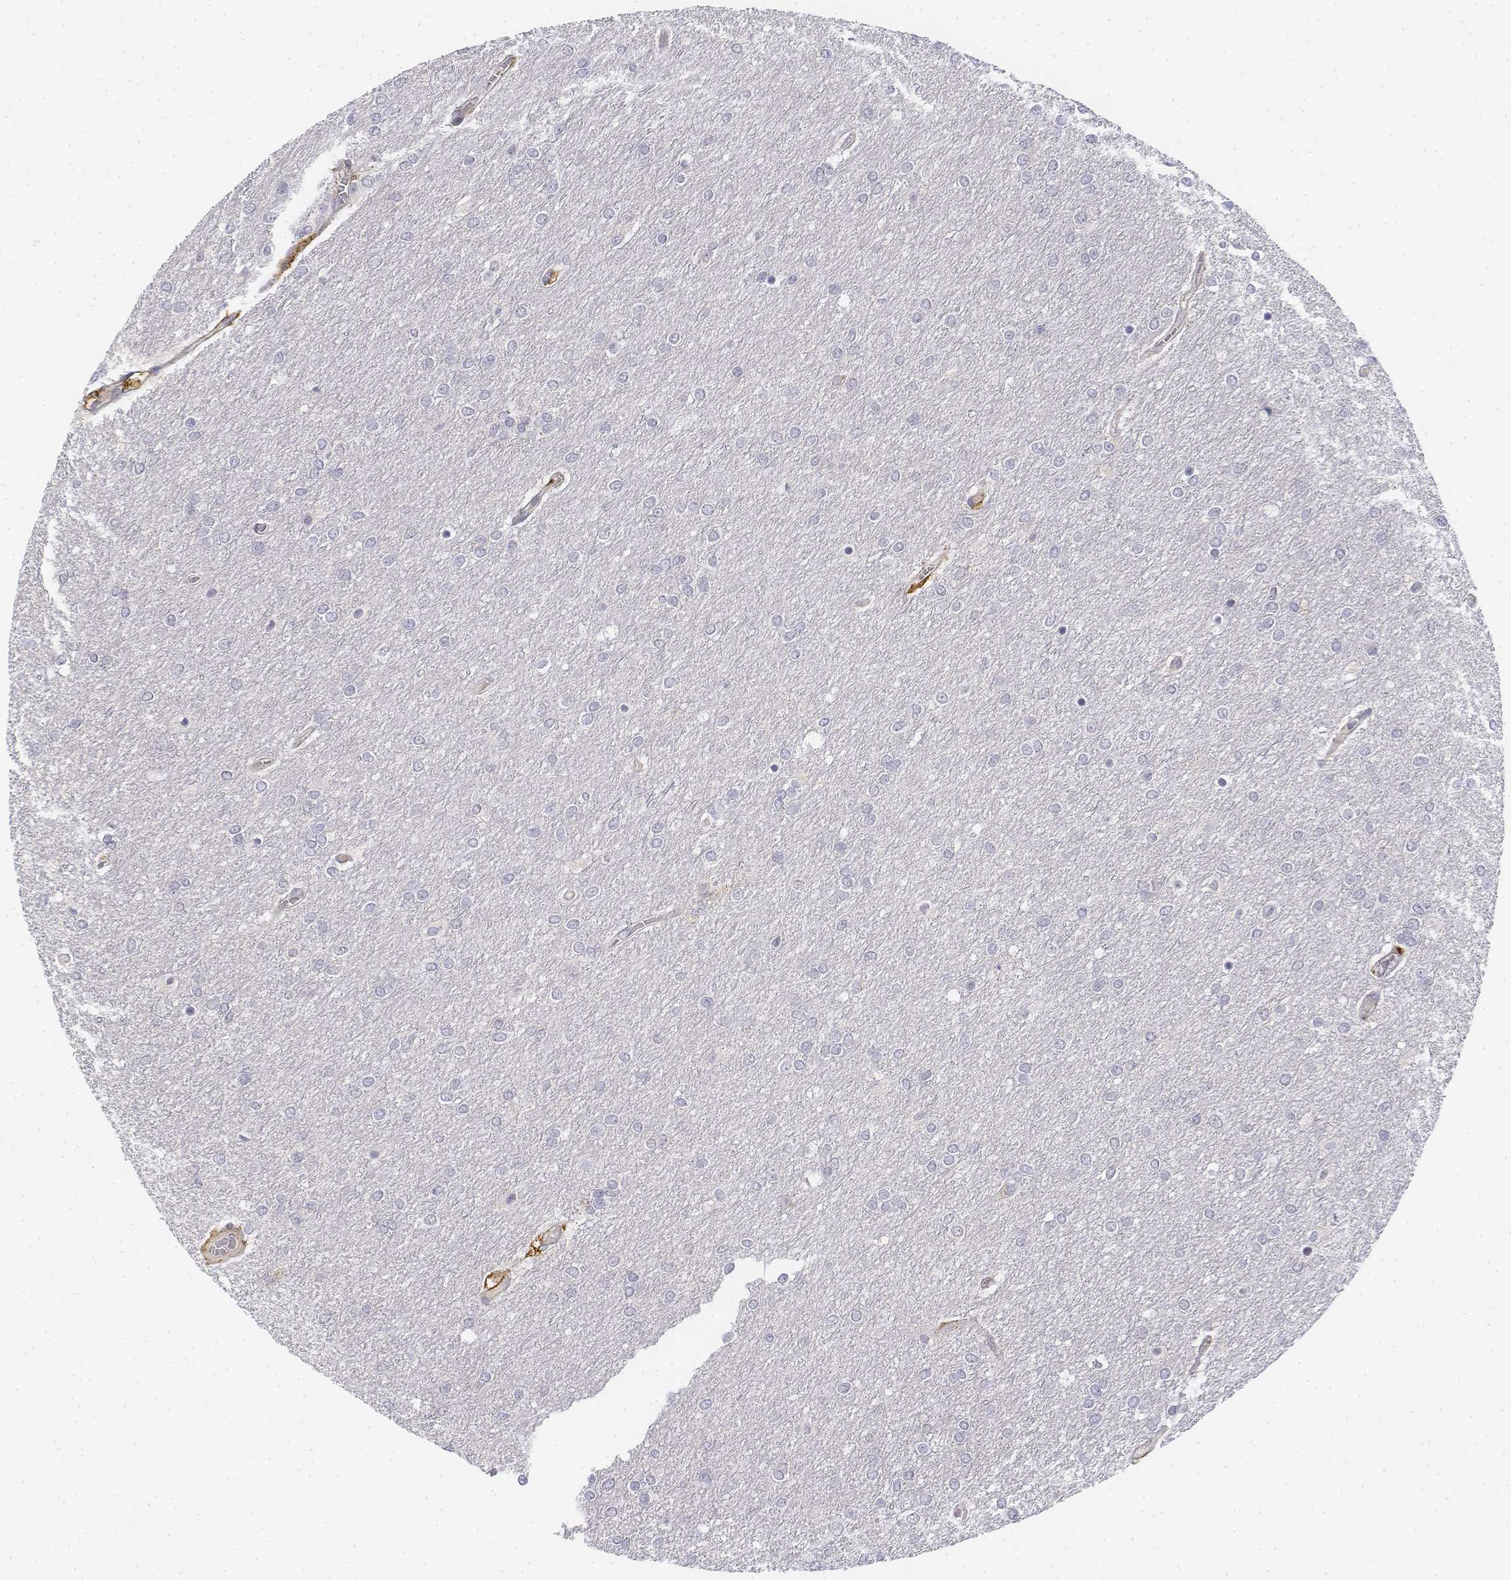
{"staining": {"intensity": "negative", "quantity": "none", "location": "none"}, "tissue": "glioma", "cell_type": "Tumor cells", "image_type": "cancer", "snomed": [{"axis": "morphology", "description": "Glioma, malignant, High grade"}, {"axis": "topography", "description": "Brain"}], "caption": "Protein analysis of glioma demonstrates no significant staining in tumor cells.", "gene": "CD14", "patient": {"sex": "female", "age": 61}}